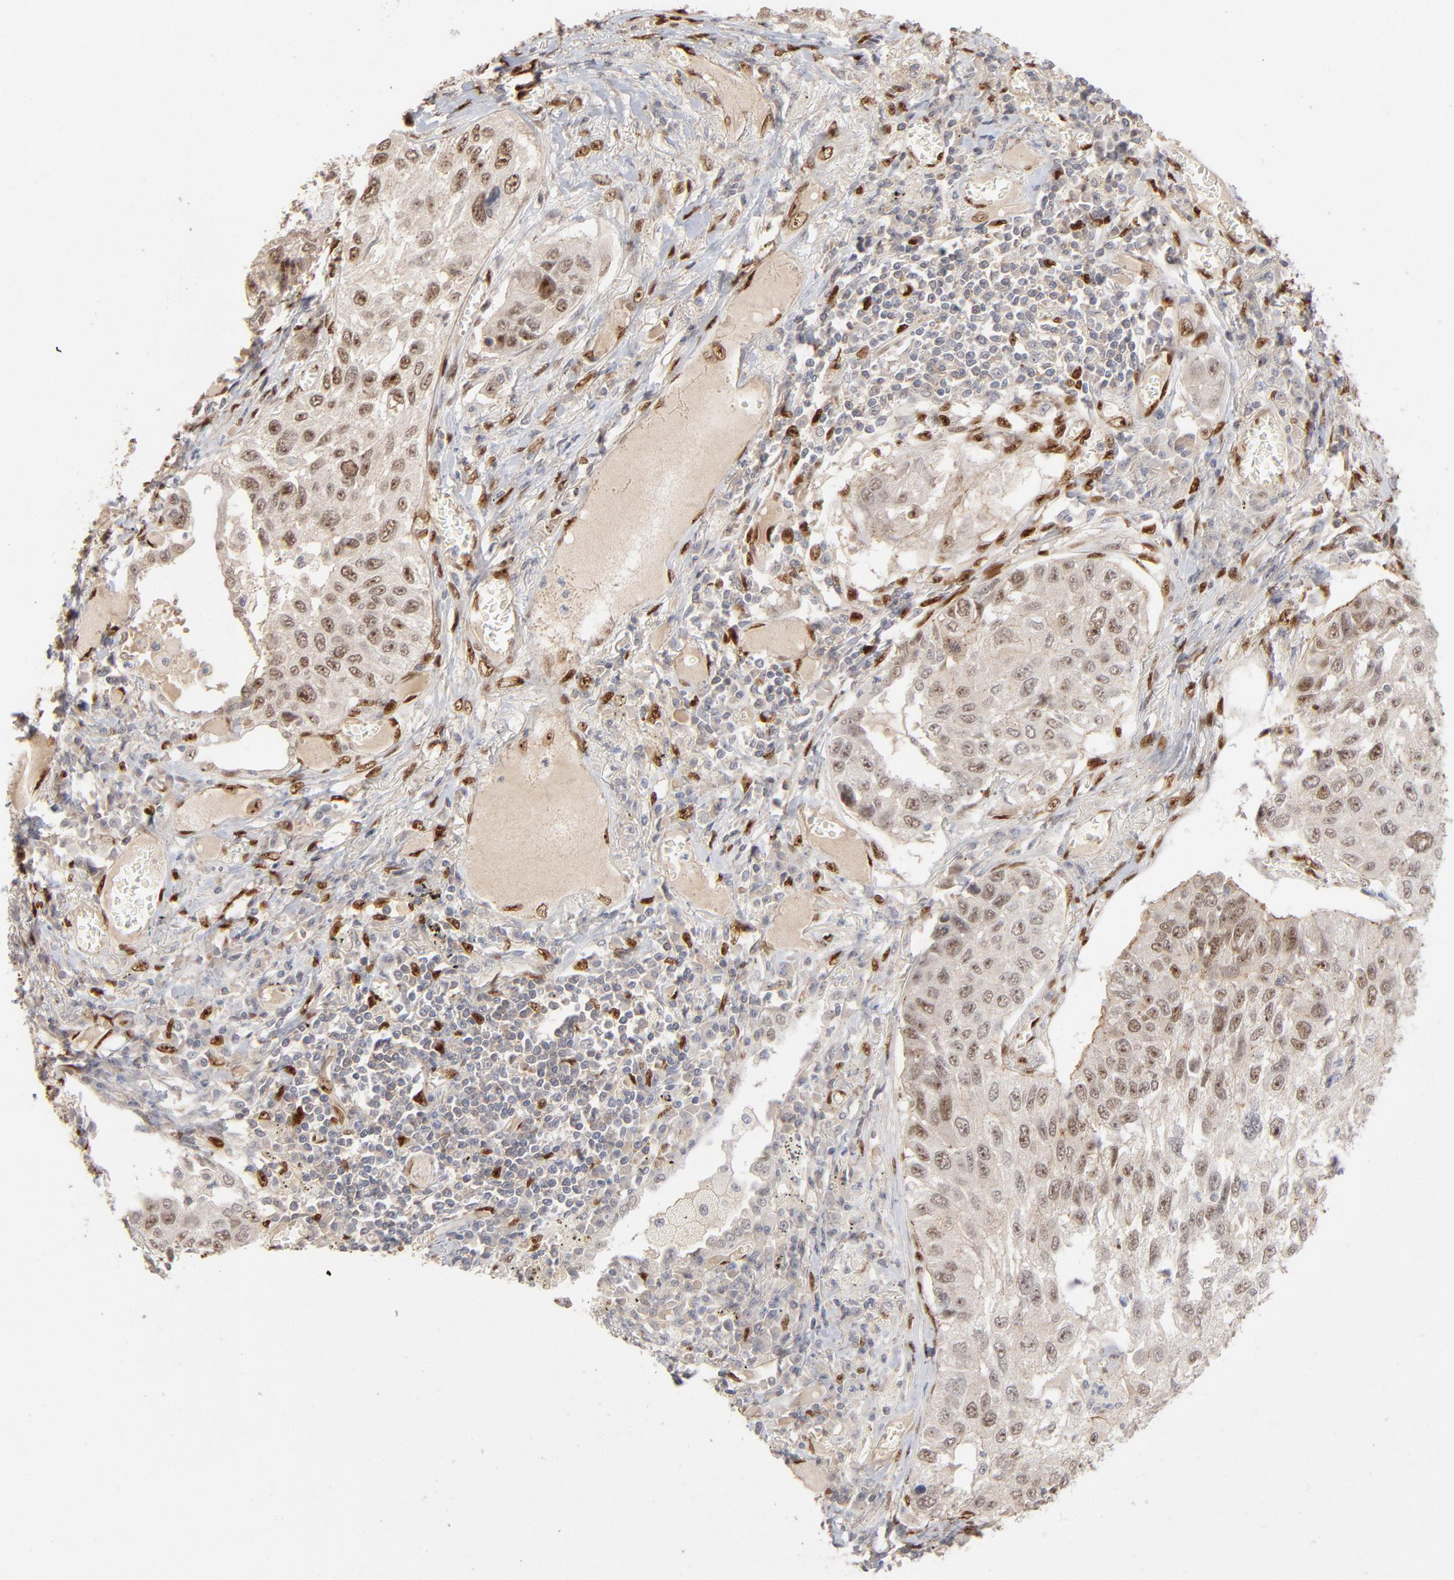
{"staining": {"intensity": "moderate", "quantity": "25%-75%", "location": "nuclear"}, "tissue": "lung cancer", "cell_type": "Tumor cells", "image_type": "cancer", "snomed": [{"axis": "morphology", "description": "Squamous cell carcinoma, NOS"}, {"axis": "topography", "description": "Lung"}], "caption": "This micrograph demonstrates immunohistochemistry (IHC) staining of lung cancer, with medium moderate nuclear expression in approximately 25%-75% of tumor cells.", "gene": "NFIB", "patient": {"sex": "male", "age": 71}}